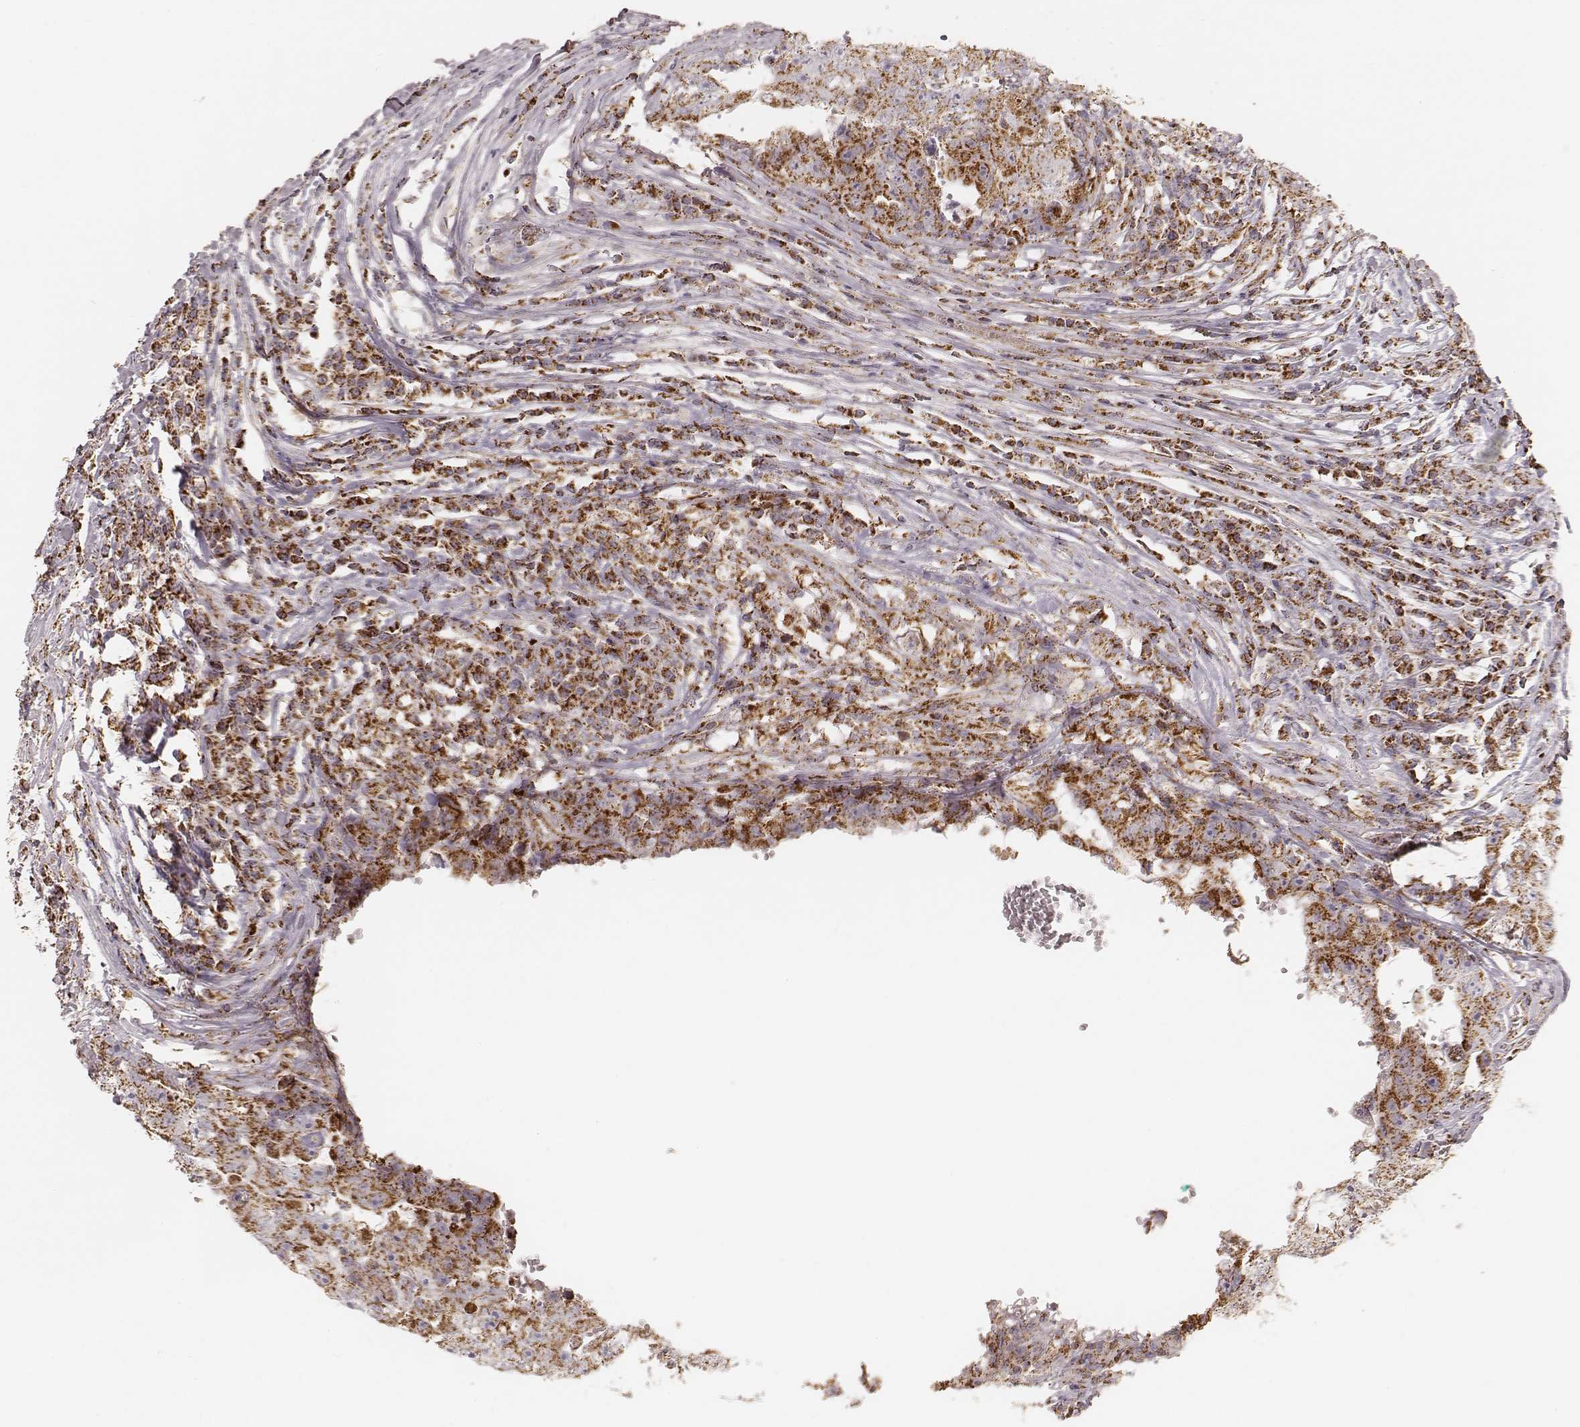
{"staining": {"intensity": "moderate", "quantity": ">75%", "location": "cytoplasmic/membranous"}, "tissue": "testis cancer", "cell_type": "Tumor cells", "image_type": "cancer", "snomed": [{"axis": "morphology", "description": "Carcinoma, Embryonal, NOS"}, {"axis": "topography", "description": "Testis"}], "caption": "Immunohistochemical staining of embryonal carcinoma (testis) exhibits medium levels of moderate cytoplasmic/membranous staining in about >75% of tumor cells. The staining is performed using DAB (3,3'-diaminobenzidine) brown chromogen to label protein expression. The nuclei are counter-stained blue using hematoxylin.", "gene": "CS", "patient": {"sex": "male", "age": 36}}